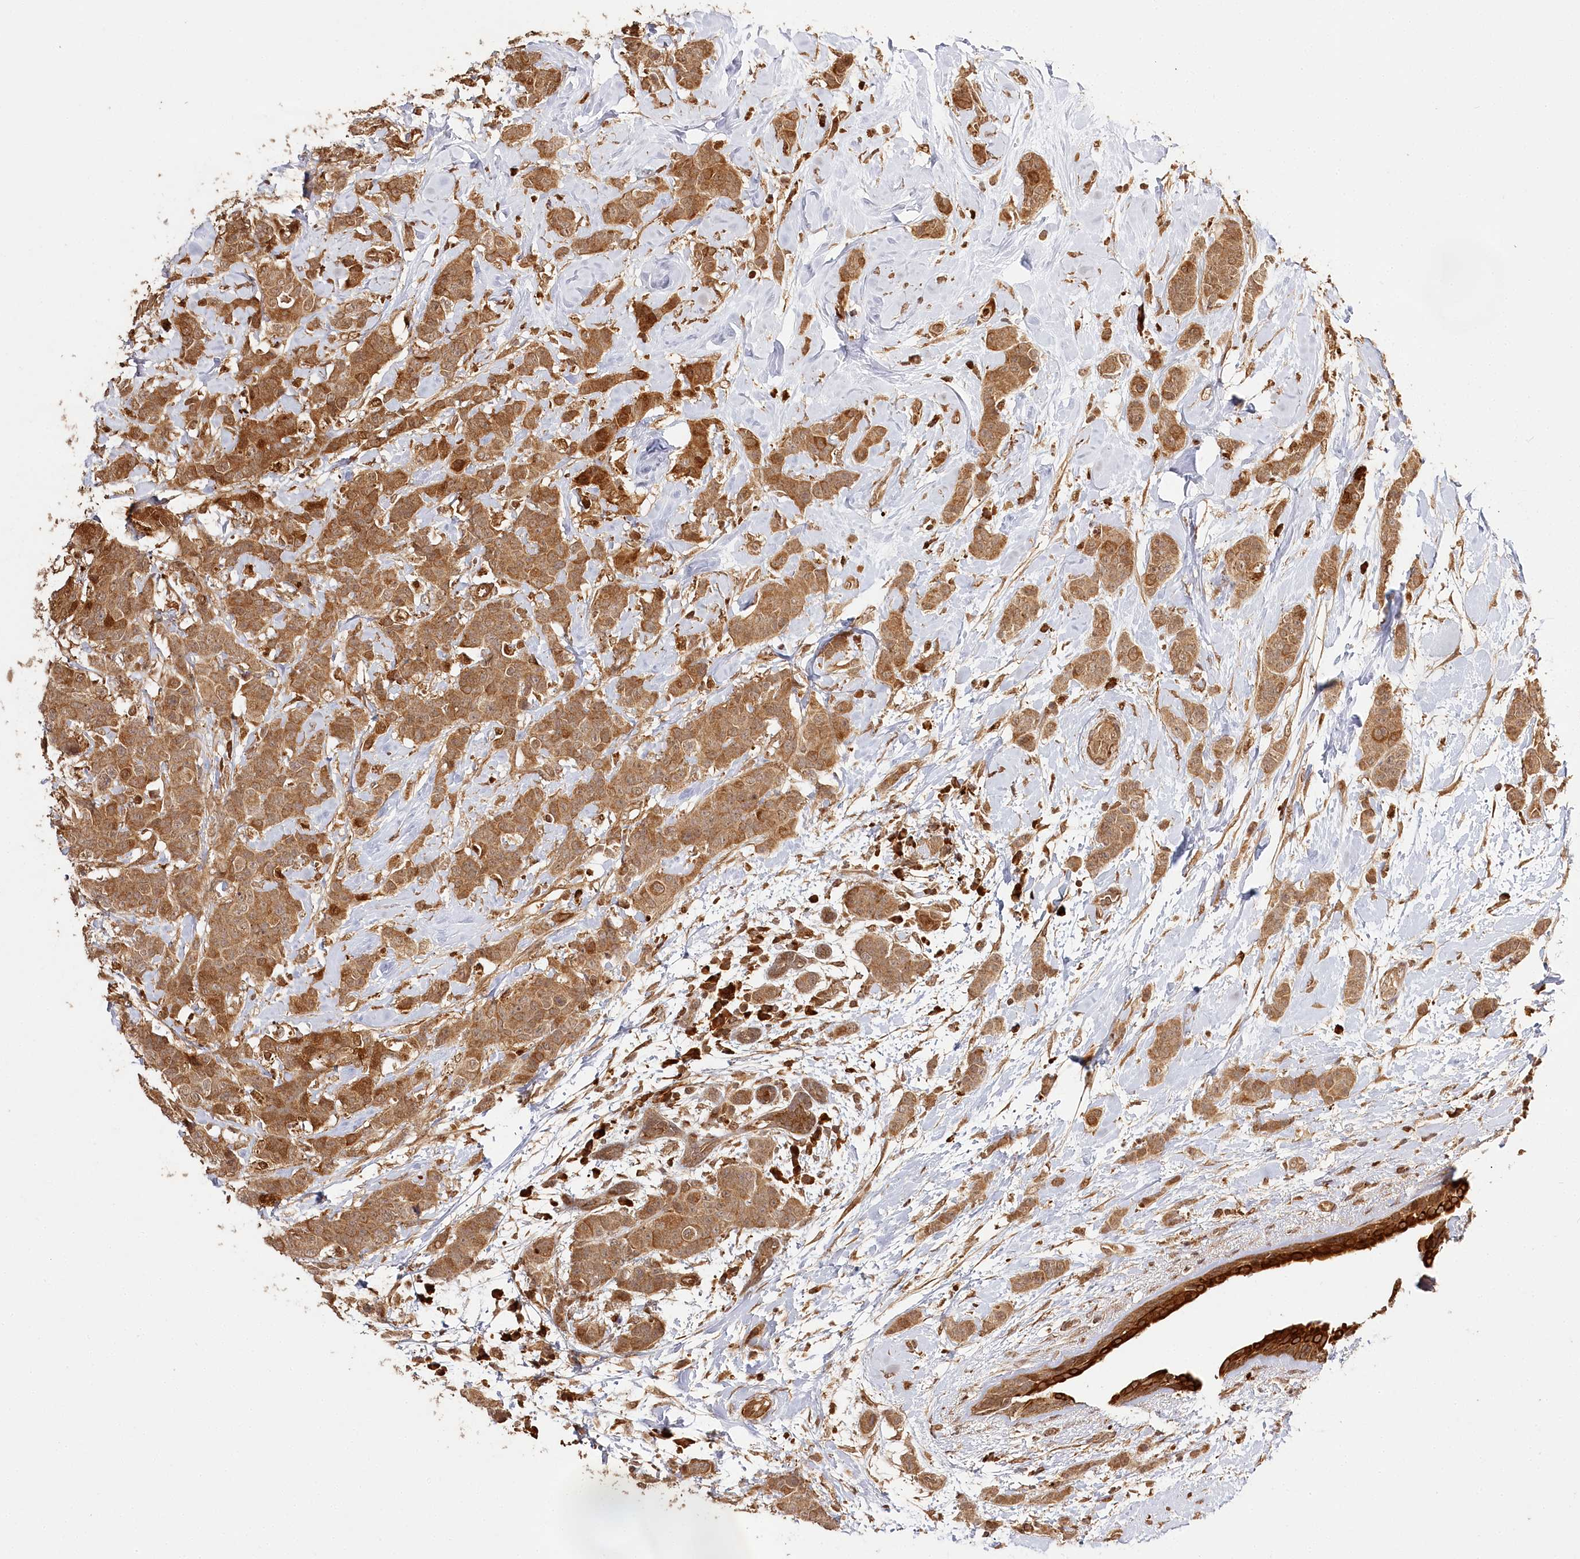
{"staining": {"intensity": "moderate", "quantity": ">75%", "location": "cytoplasmic/membranous,nuclear"}, "tissue": "breast cancer", "cell_type": "Tumor cells", "image_type": "cancer", "snomed": [{"axis": "morphology", "description": "Normal tissue, NOS"}, {"axis": "morphology", "description": "Duct carcinoma"}, {"axis": "topography", "description": "Breast"}], "caption": "Breast intraductal carcinoma tissue shows moderate cytoplasmic/membranous and nuclear positivity in about >75% of tumor cells, visualized by immunohistochemistry.", "gene": "ULK2", "patient": {"sex": "female", "age": 40}}